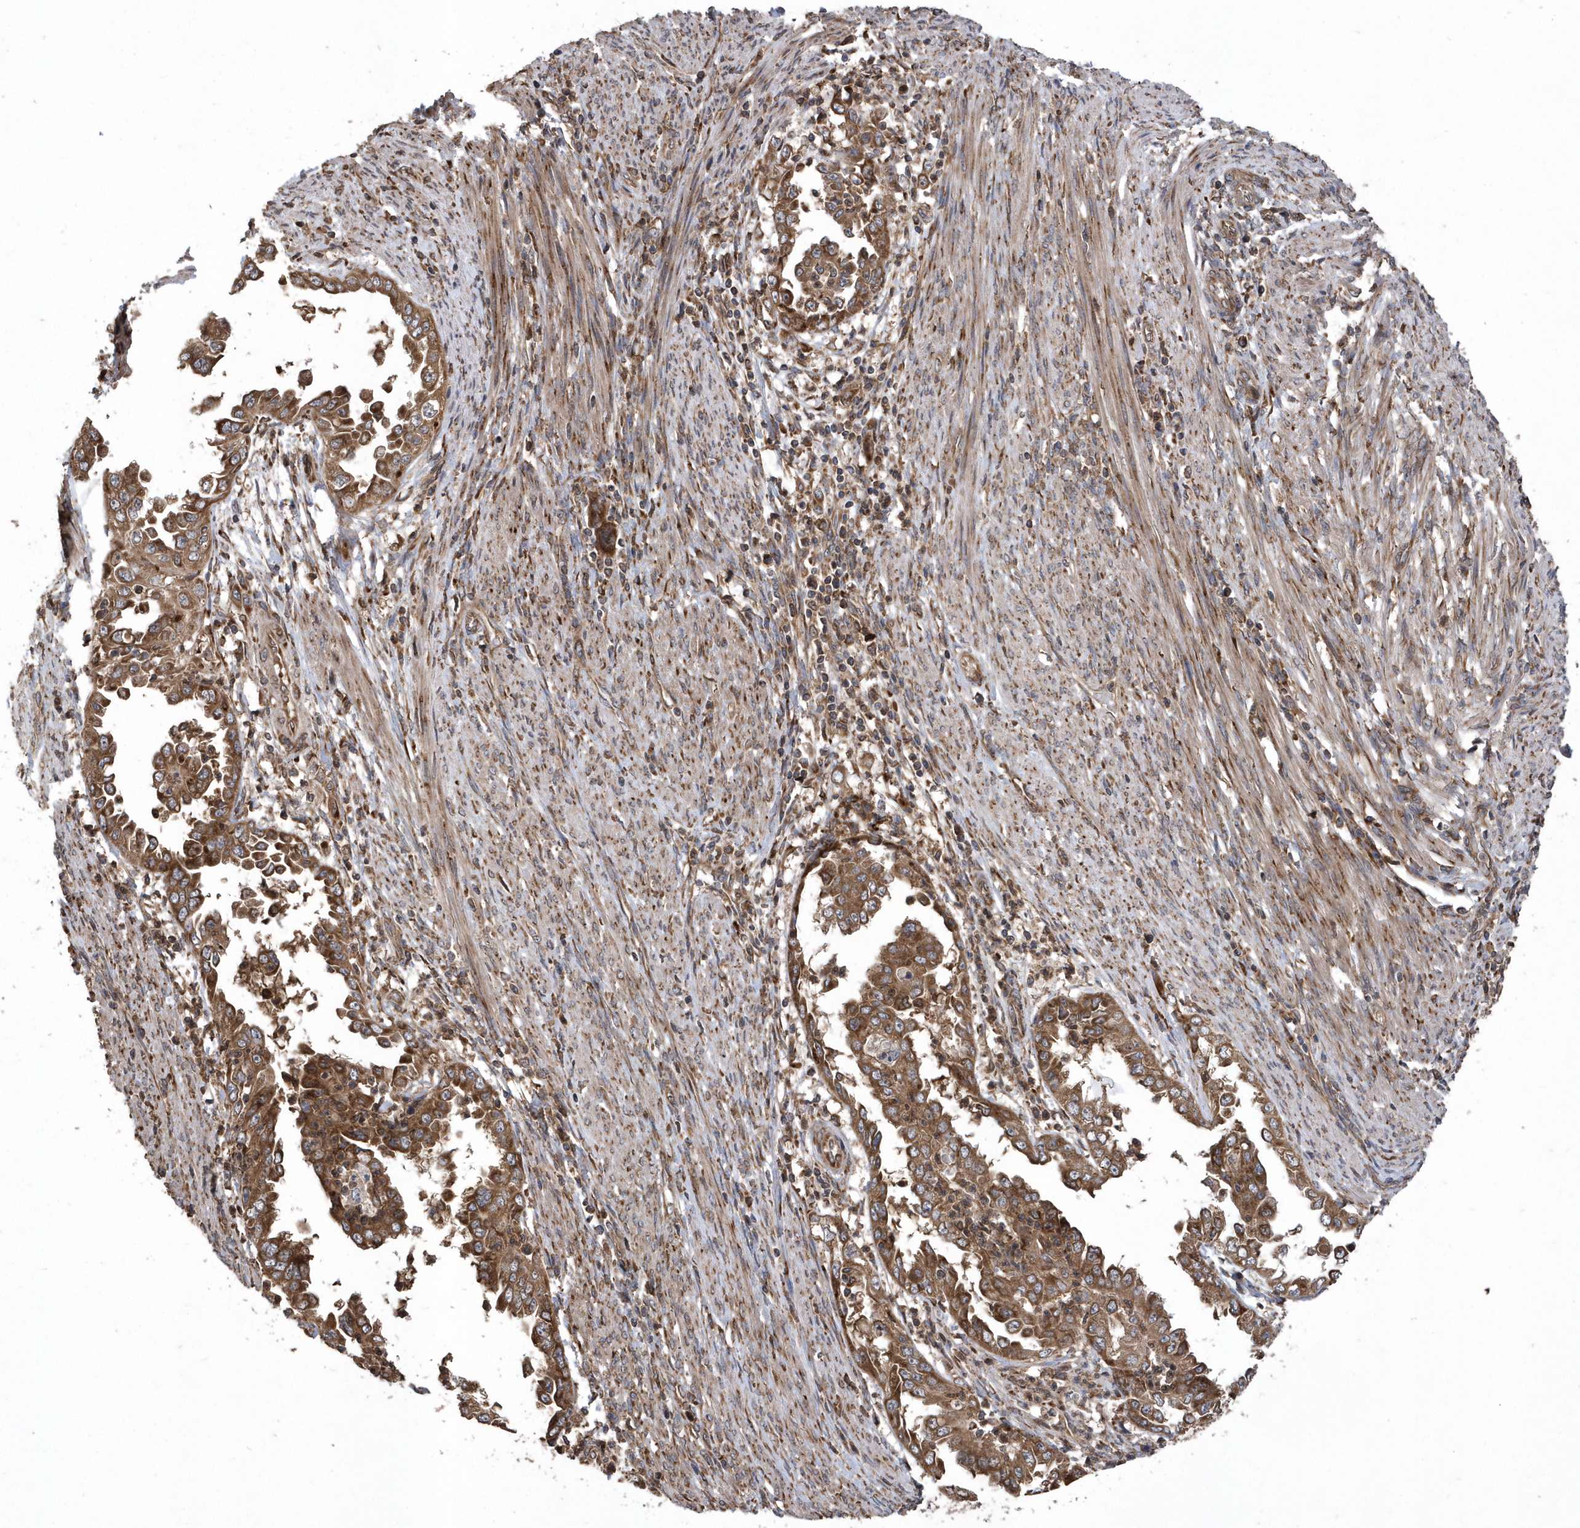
{"staining": {"intensity": "strong", "quantity": ">75%", "location": "cytoplasmic/membranous"}, "tissue": "endometrial cancer", "cell_type": "Tumor cells", "image_type": "cancer", "snomed": [{"axis": "morphology", "description": "Adenocarcinoma, NOS"}, {"axis": "topography", "description": "Endometrium"}], "caption": "DAB immunohistochemical staining of endometrial adenocarcinoma demonstrates strong cytoplasmic/membranous protein positivity in approximately >75% of tumor cells. The staining was performed using DAB to visualize the protein expression in brown, while the nuclei were stained in blue with hematoxylin (Magnification: 20x).", "gene": "WASHC5", "patient": {"sex": "female", "age": 85}}